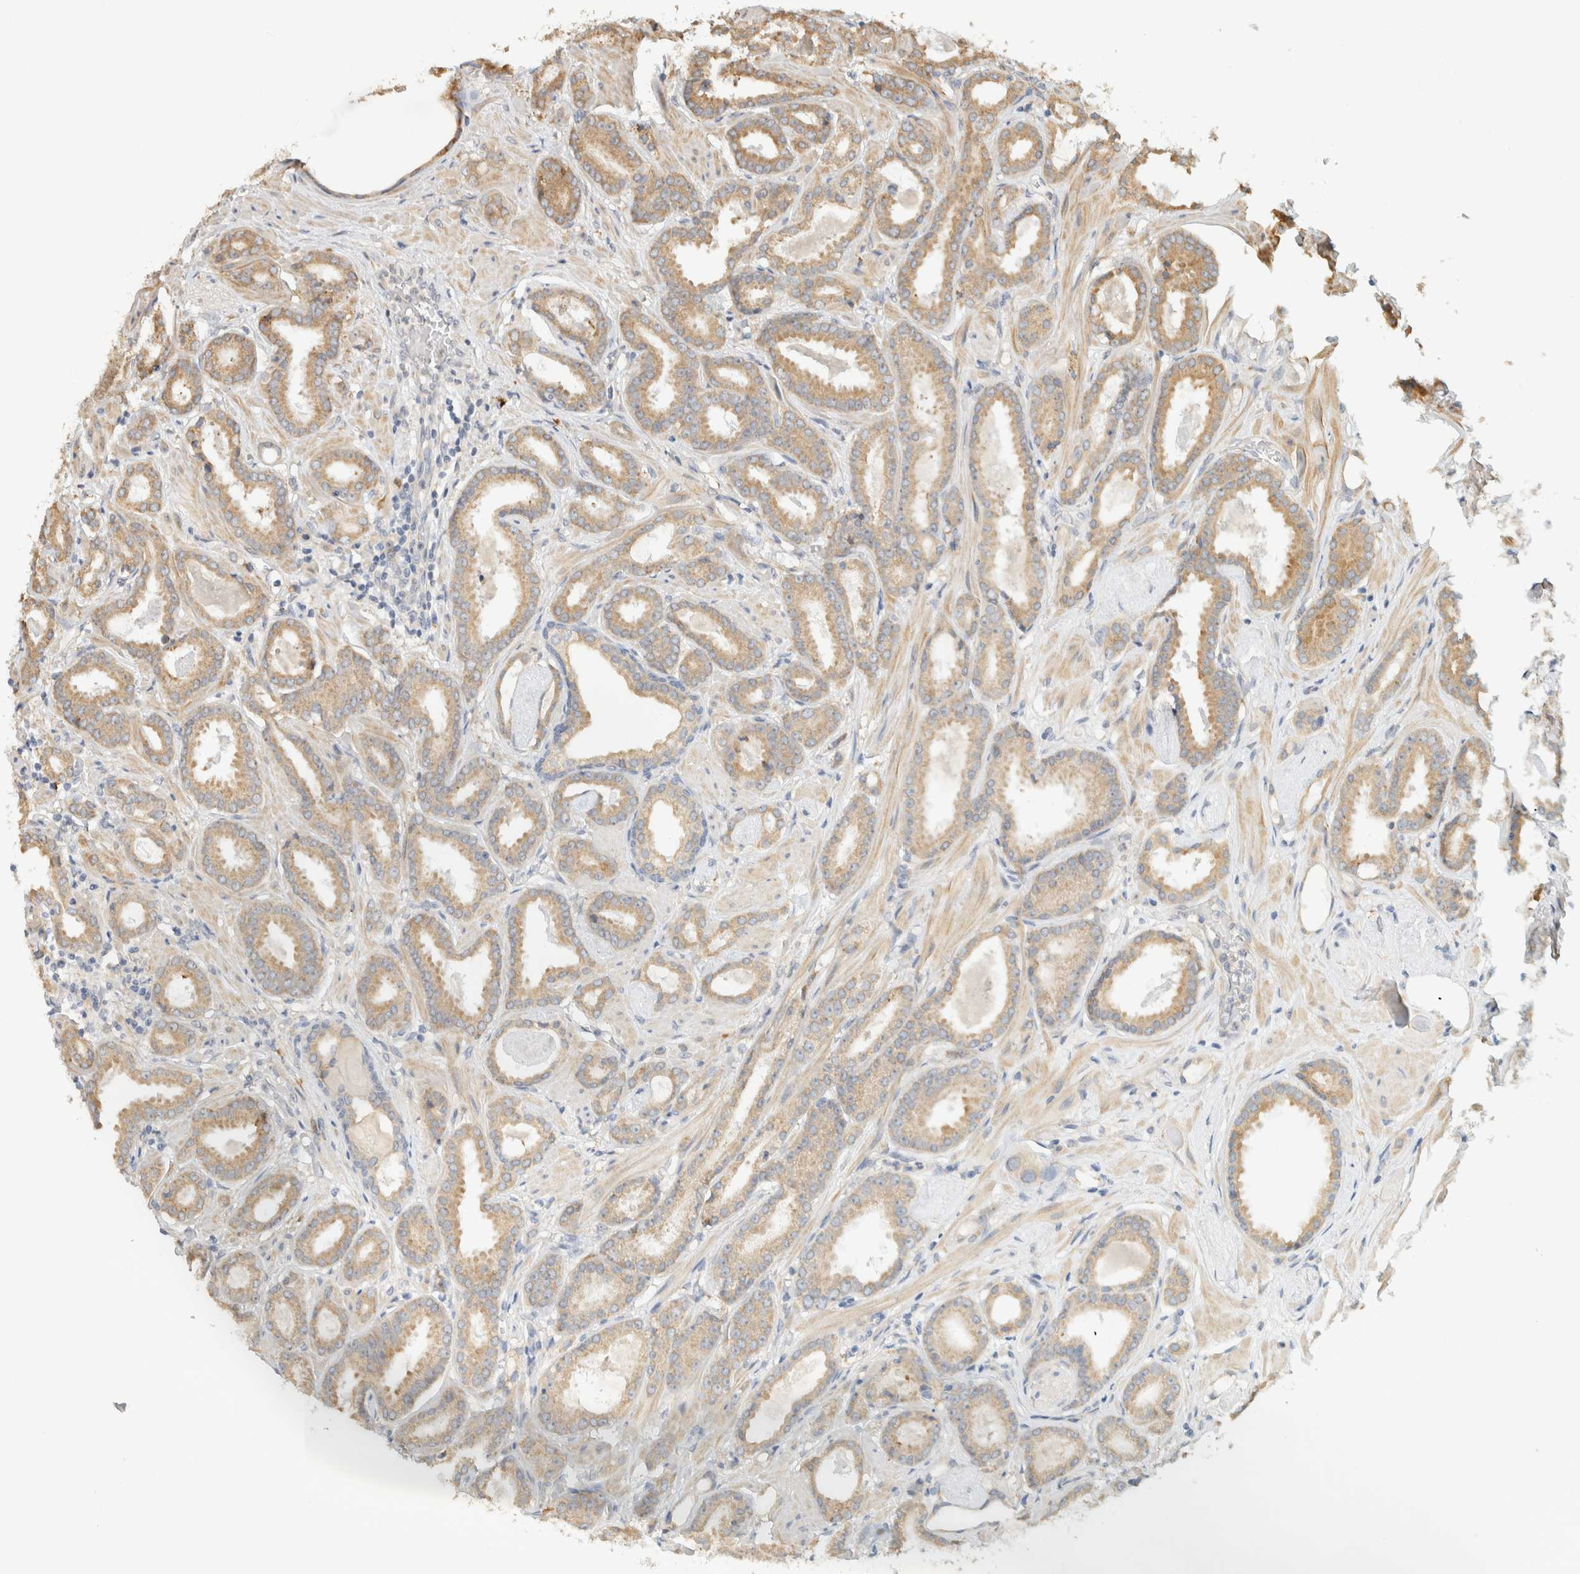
{"staining": {"intensity": "weak", "quantity": ">75%", "location": "cytoplasmic/membranous"}, "tissue": "prostate cancer", "cell_type": "Tumor cells", "image_type": "cancer", "snomed": [{"axis": "morphology", "description": "Adenocarcinoma, Low grade"}, {"axis": "topography", "description": "Prostate"}], "caption": "Immunohistochemistry (IHC) photomicrograph of neoplastic tissue: human prostate cancer (low-grade adenocarcinoma) stained using immunohistochemistry exhibits low levels of weak protein expression localized specifically in the cytoplasmic/membranous of tumor cells, appearing as a cytoplasmic/membranous brown color.", "gene": "KLHL40", "patient": {"sex": "male", "age": 53}}